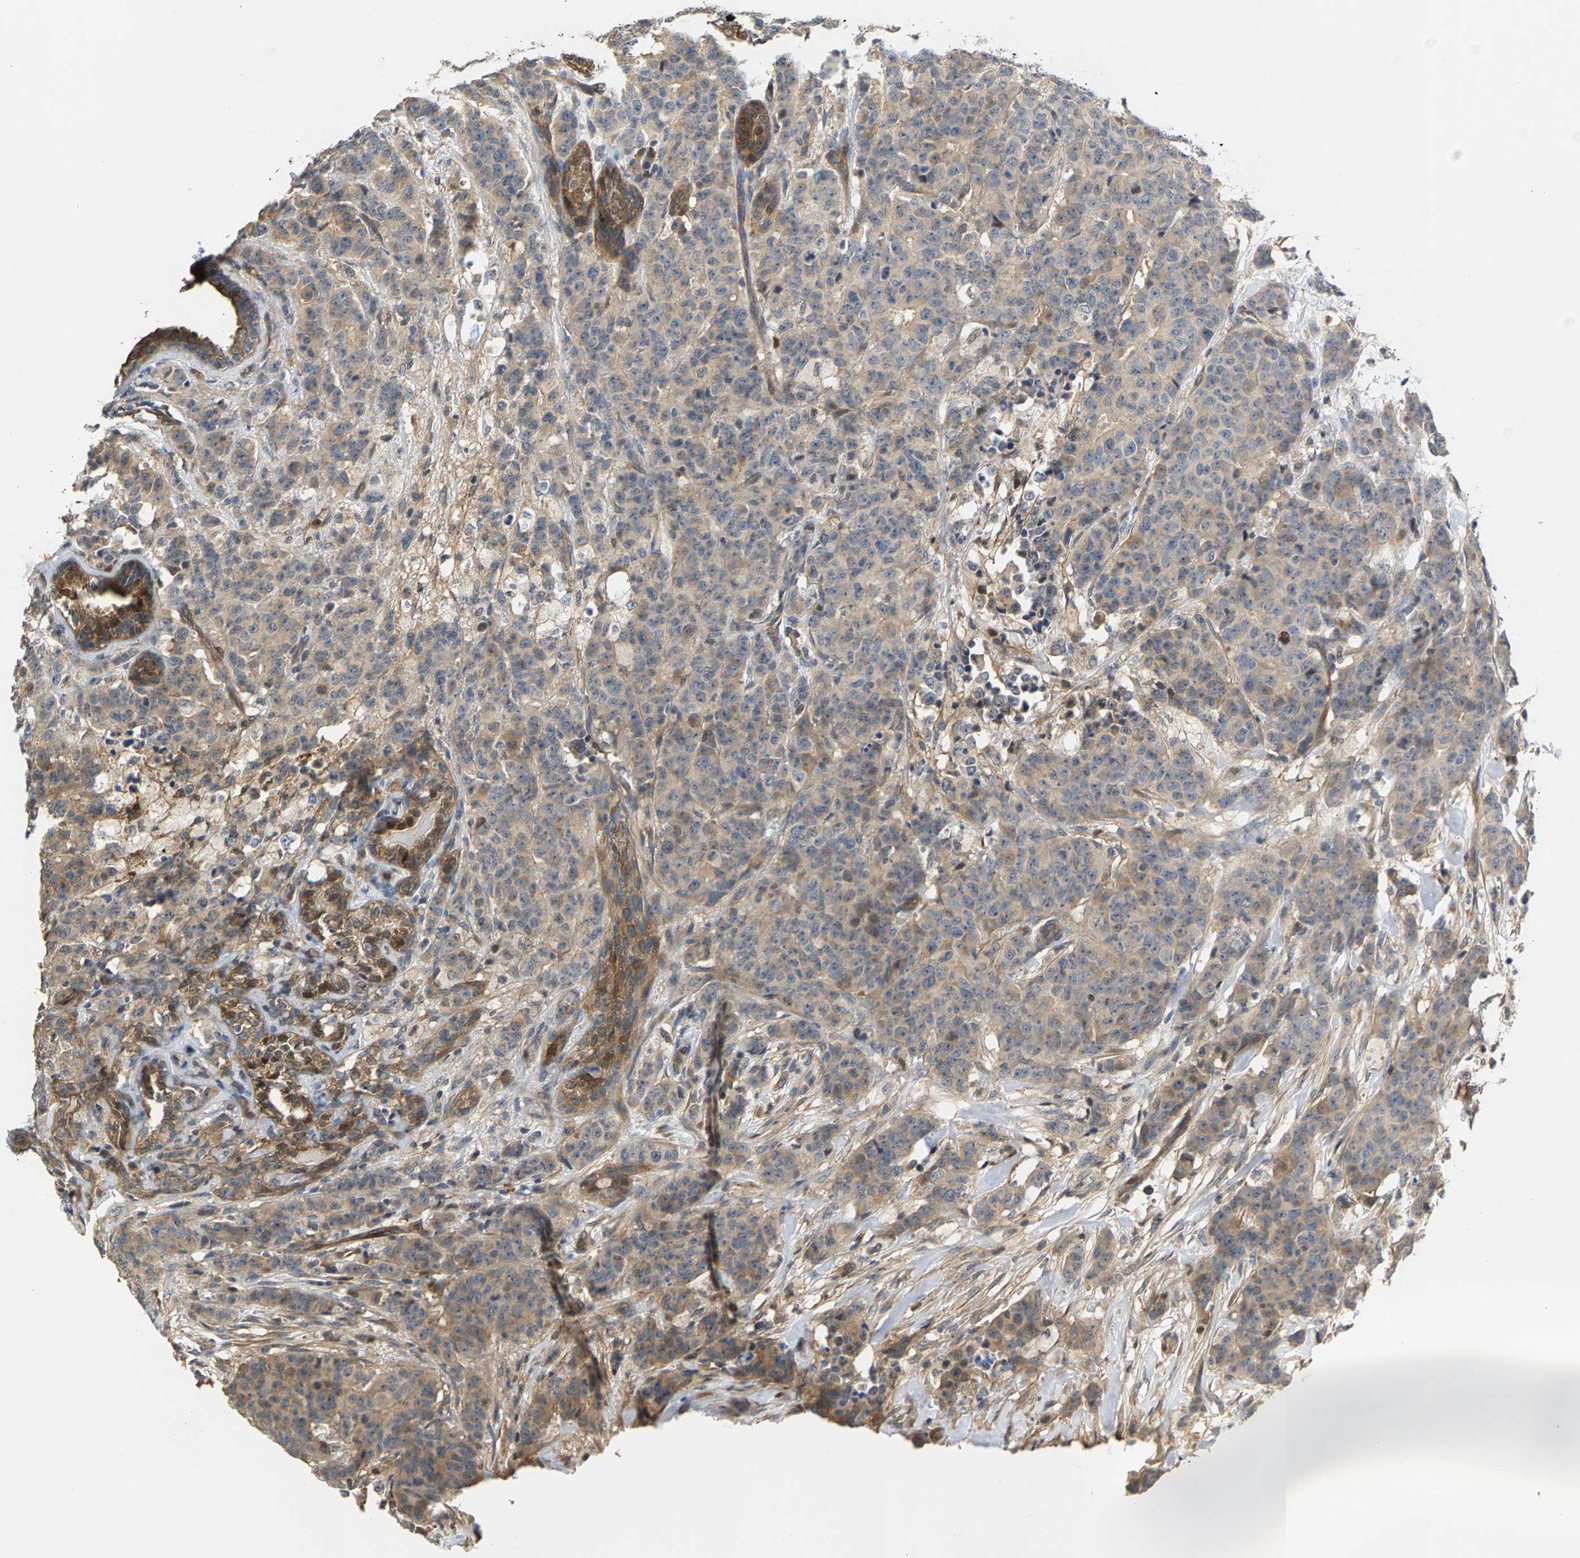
{"staining": {"intensity": "weak", "quantity": "25%-75%", "location": "cytoplasmic/membranous"}, "tissue": "breast cancer", "cell_type": "Tumor cells", "image_type": "cancer", "snomed": [{"axis": "morphology", "description": "Normal tissue, NOS"}, {"axis": "morphology", "description": "Duct carcinoma"}, {"axis": "topography", "description": "Breast"}], "caption": "Tumor cells exhibit low levels of weak cytoplasmic/membranous expression in about 25%-75% of cells in human breast cancer.", "gene": "KRTAP27-1", "patient": {"sex": "female", "age": 40}}